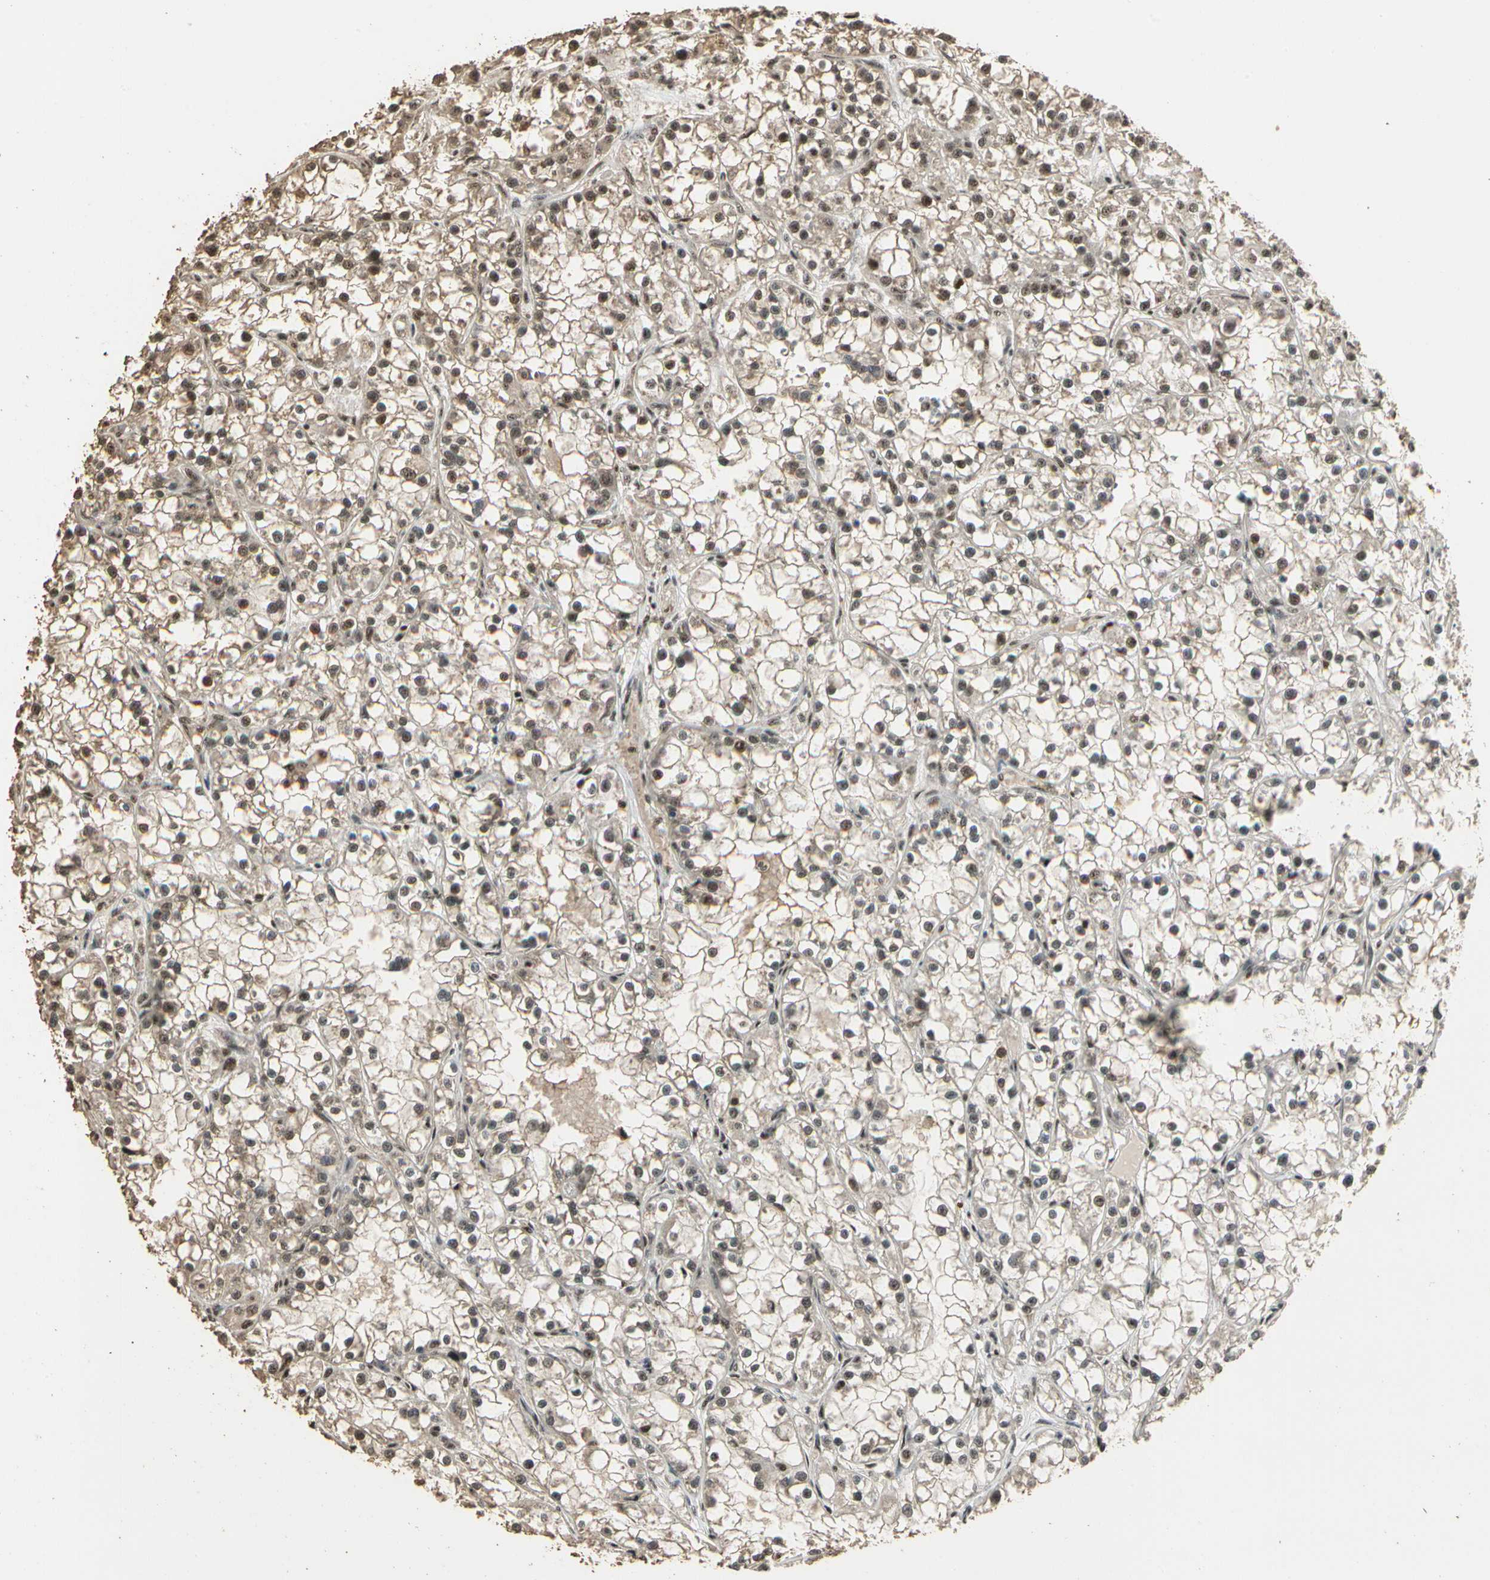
{"staining": {"intensity": "moderate", "quantity": ">75%", "location": "nuclear"}, "tissue": "renal cancer", "cell_type": "Tumor cells", "image_type": "cancer", "snomed": [{"axis": "morphology", "description": "Adenocarcinoma, NOS"}, {"axis": "topography", "description": "Kidney"}], "caption": "Human adenocarcinoma (renal) stained with a brown dye reveals moderate nuclear positive expression in approximately >75% of tumor cells.", "gene": "RBM25", "patient": {"sex": "female", "age": 52}}